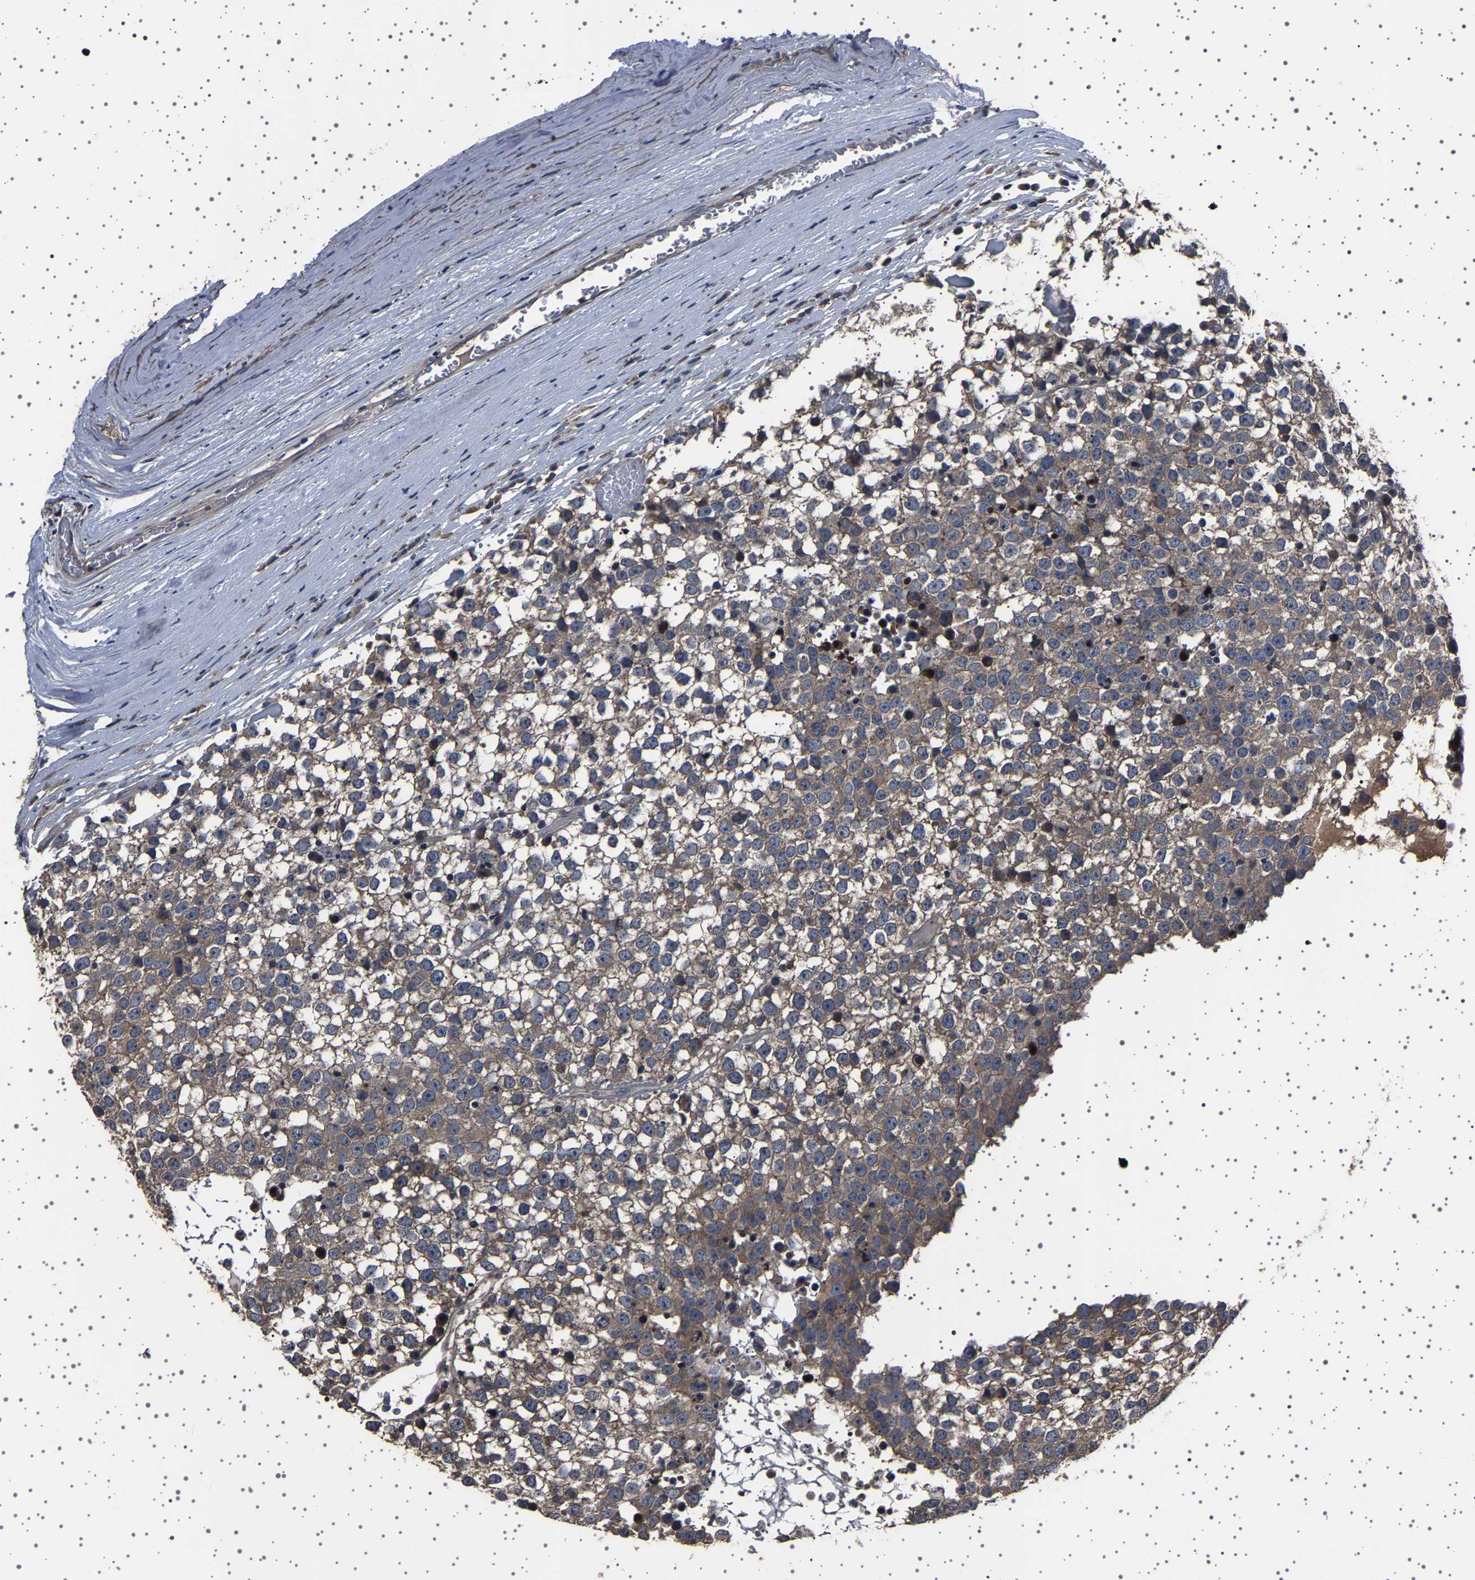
{"staining": {"intensity": "weak", "quantity": "25%-75%", "location": "cytoplasmic/membranous"}, "tissue": "testis cancer", "cell_type": "Tumor cells", "image_type": "cancer", "snomed": [{"axis": "morphology", "description": "Seminoma, NOS"}, {"axis": "topography", "description": "Testis"}], "caption": "Approximately 25%-75% of tumor cells in human testis cancer display weak cytoplasmic/membranous protein positivity as visualized by brown immunohistochemical staining.", "gene": "NCKAP1", "patient": {"sex": "male", "age": 65}}